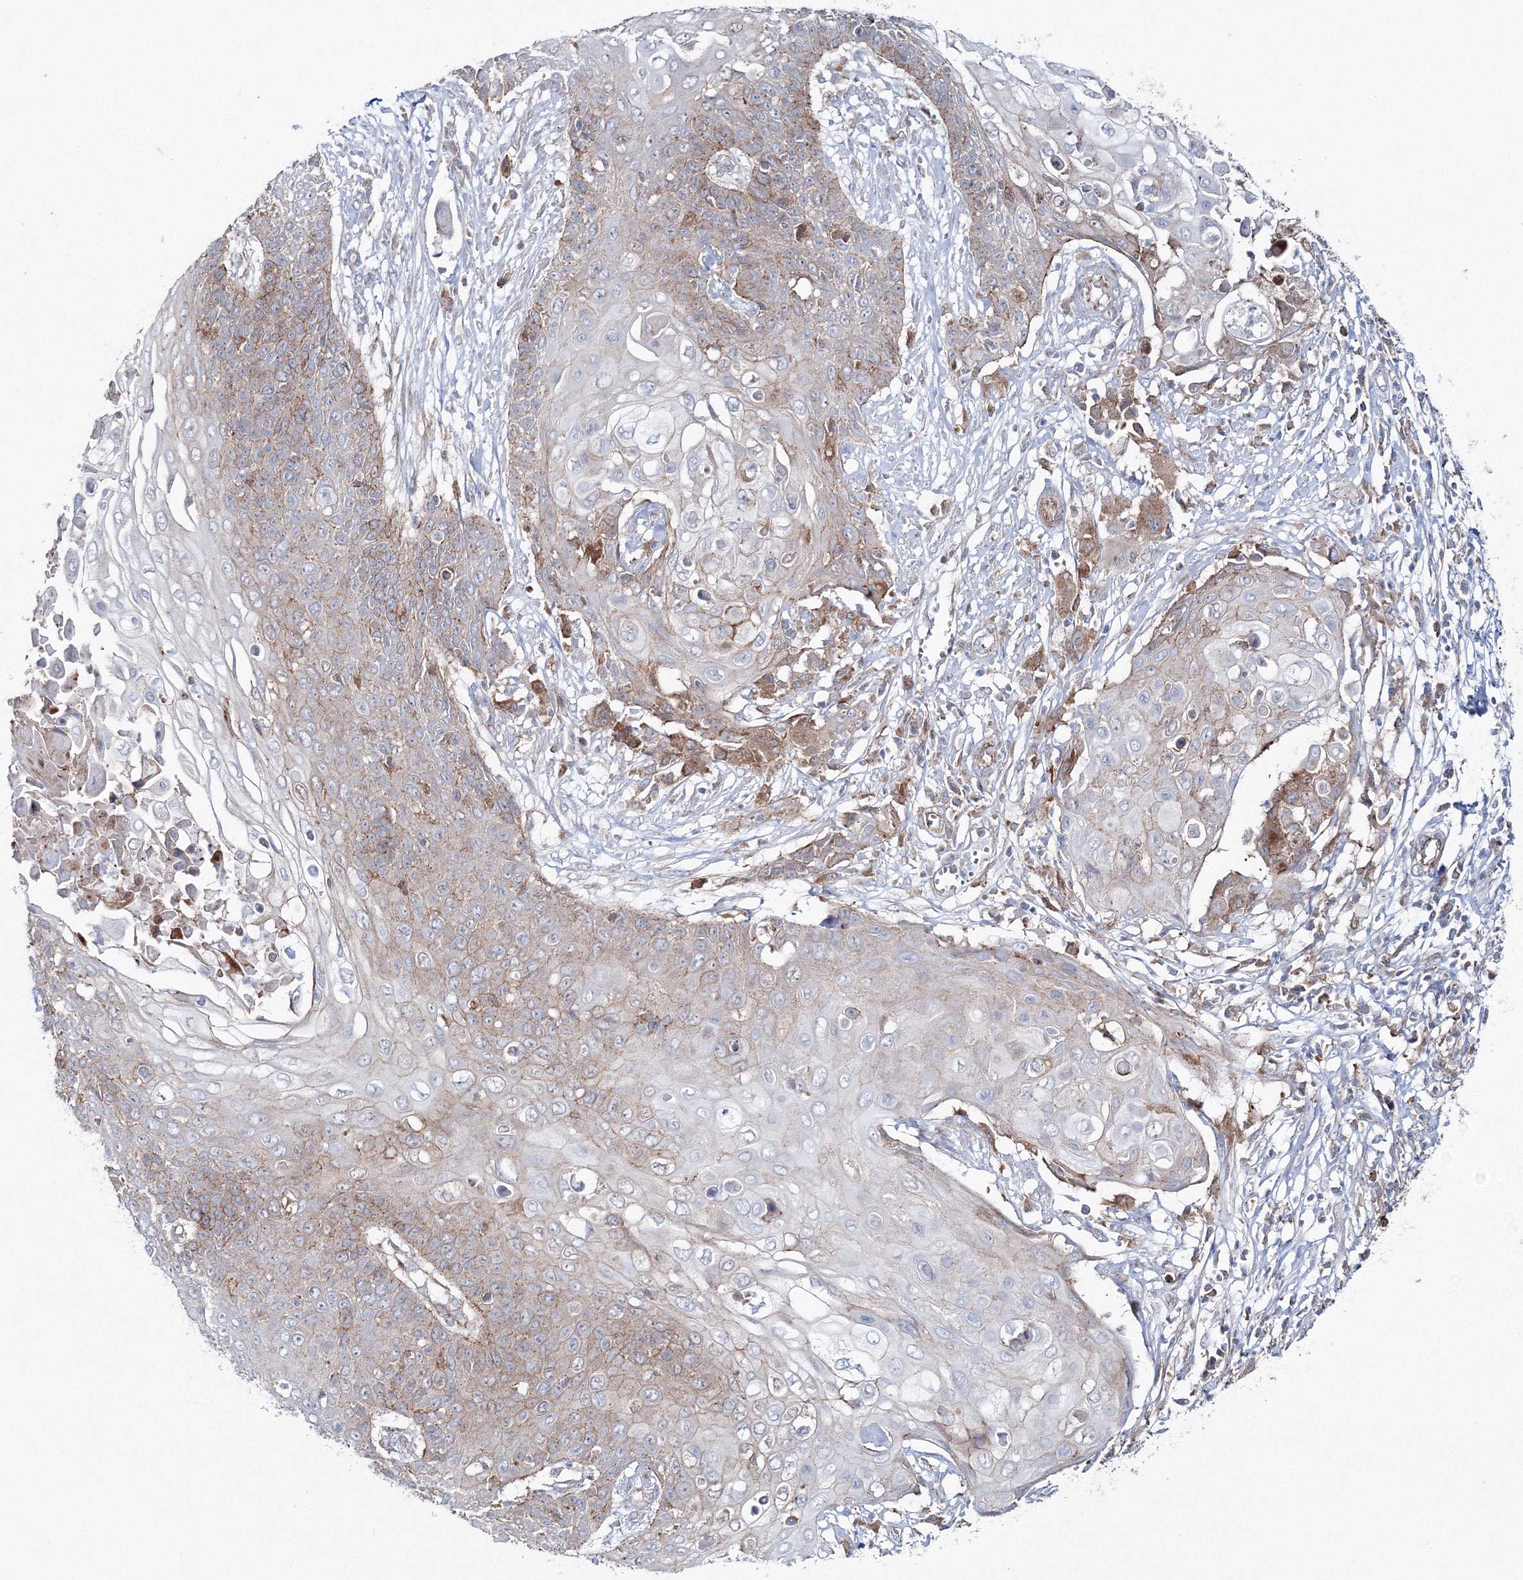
{"staining": {"intensity": "weak", "quantity": "25%-75%", "location": "cytoplasmic/membranous"}, "tissue": "cervical cancer", "cell_type": "Tumor cells", "image_type": "cancer", "snomed": [{"axis": "morphology", "description": "Squamous cell carcinoma, NOS"}, {"axis": "topography", "description": "Cervix"}], "caption": "IHC of cervical squamous cell carcinoma demonstrates low levels of weak cytoplasmic/membranous positivity in about 25%-75% of tumor cells.", "gene": "GGA2", "patient": {"sex": "female", "age": 39}}